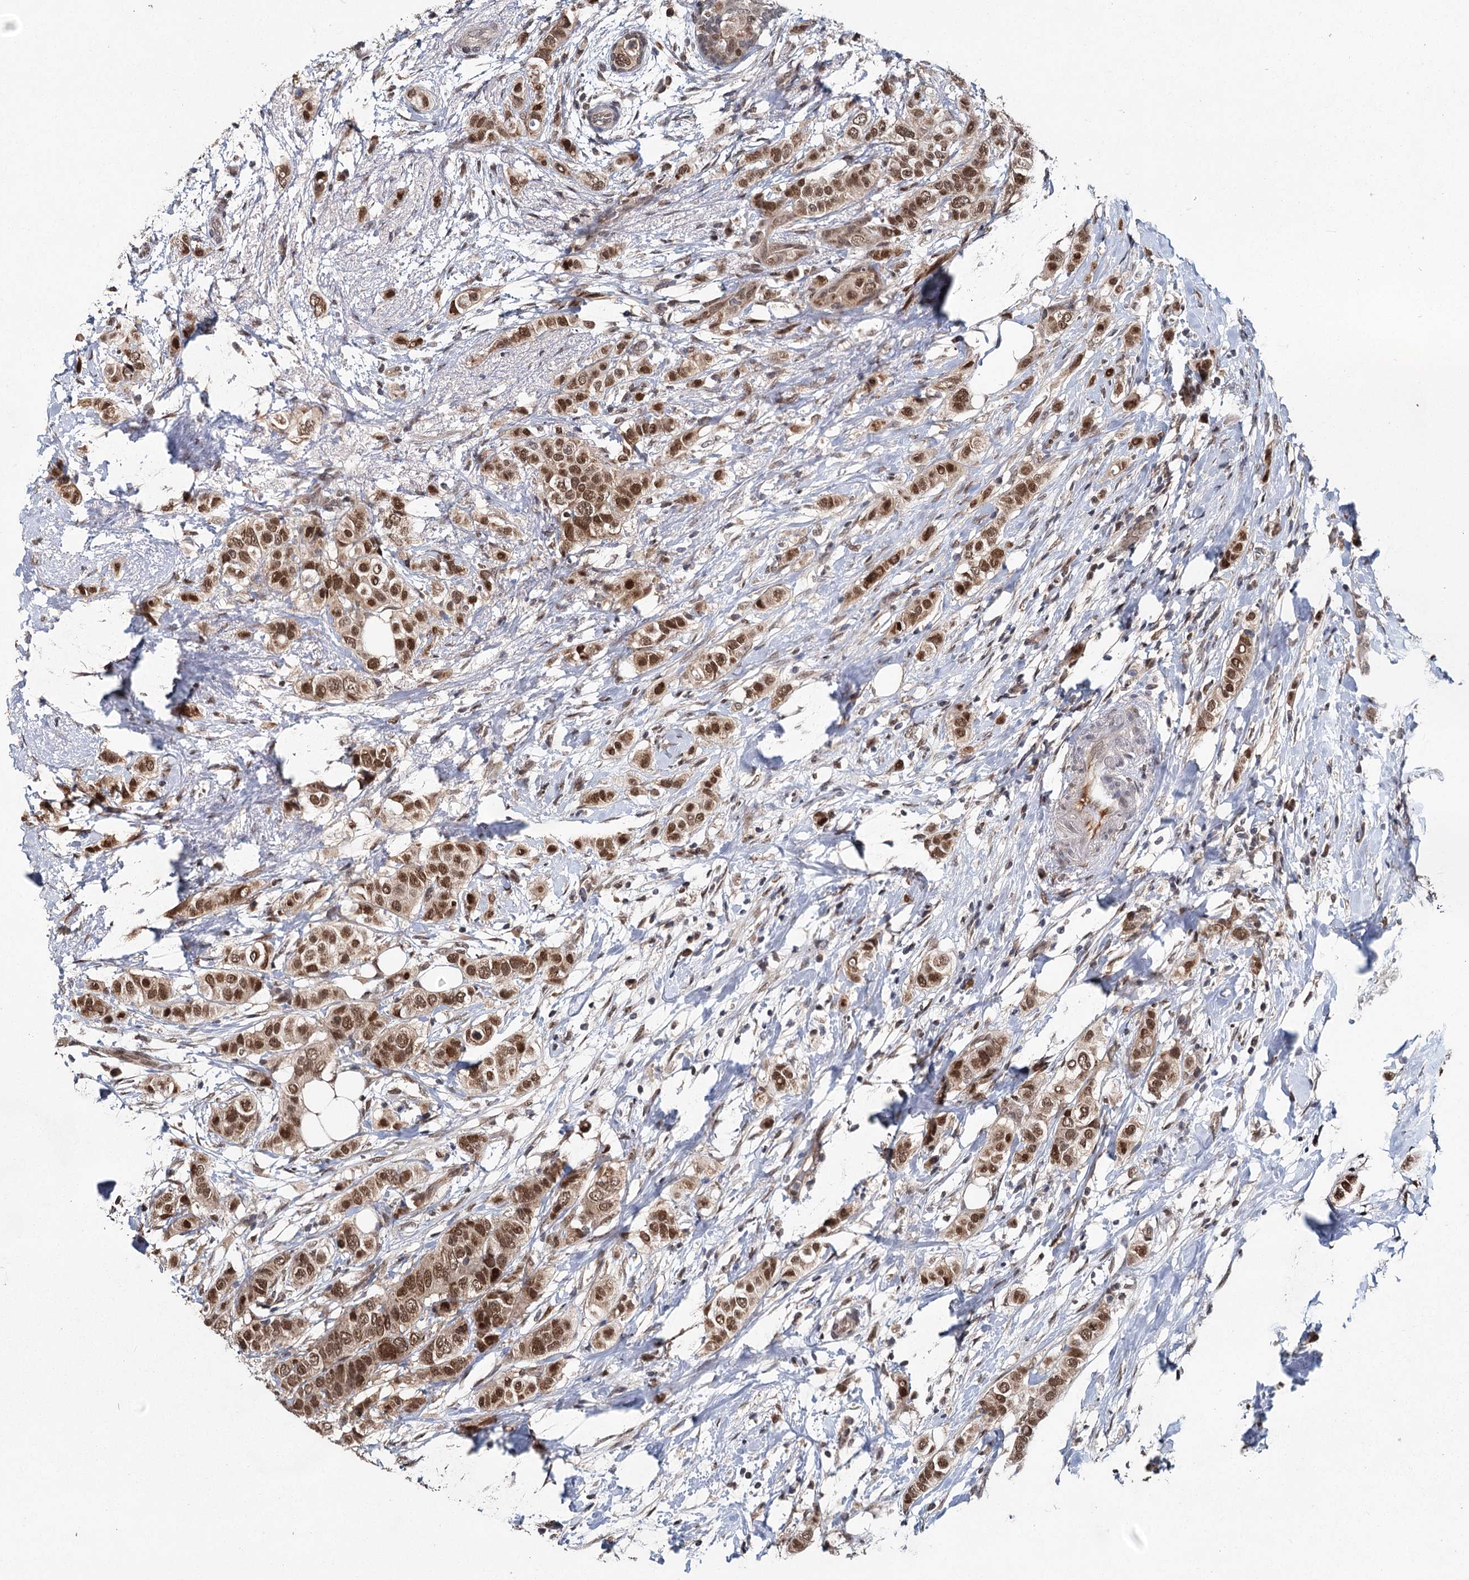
{"staining": {"intensity": "moderate", "quantity": ">75%", "location": "cytoplasmic/membranous,nuclear"}, "tissue": "breast cancer", "cell_type": "Tumor cells", "image_type": "cancer", "snomed": [{"axis": "morphology", "description": "Lobular carcinoma"}, {"axis": "topography", "description": "Breast"}], "caption": "Moderate cytoplasmic/membranous and nuclear staining is identified in approximately >75% of tumor cells in breast cancer.", "gene": "MYG1", "patient": {"sex": "female", "age": 51}}